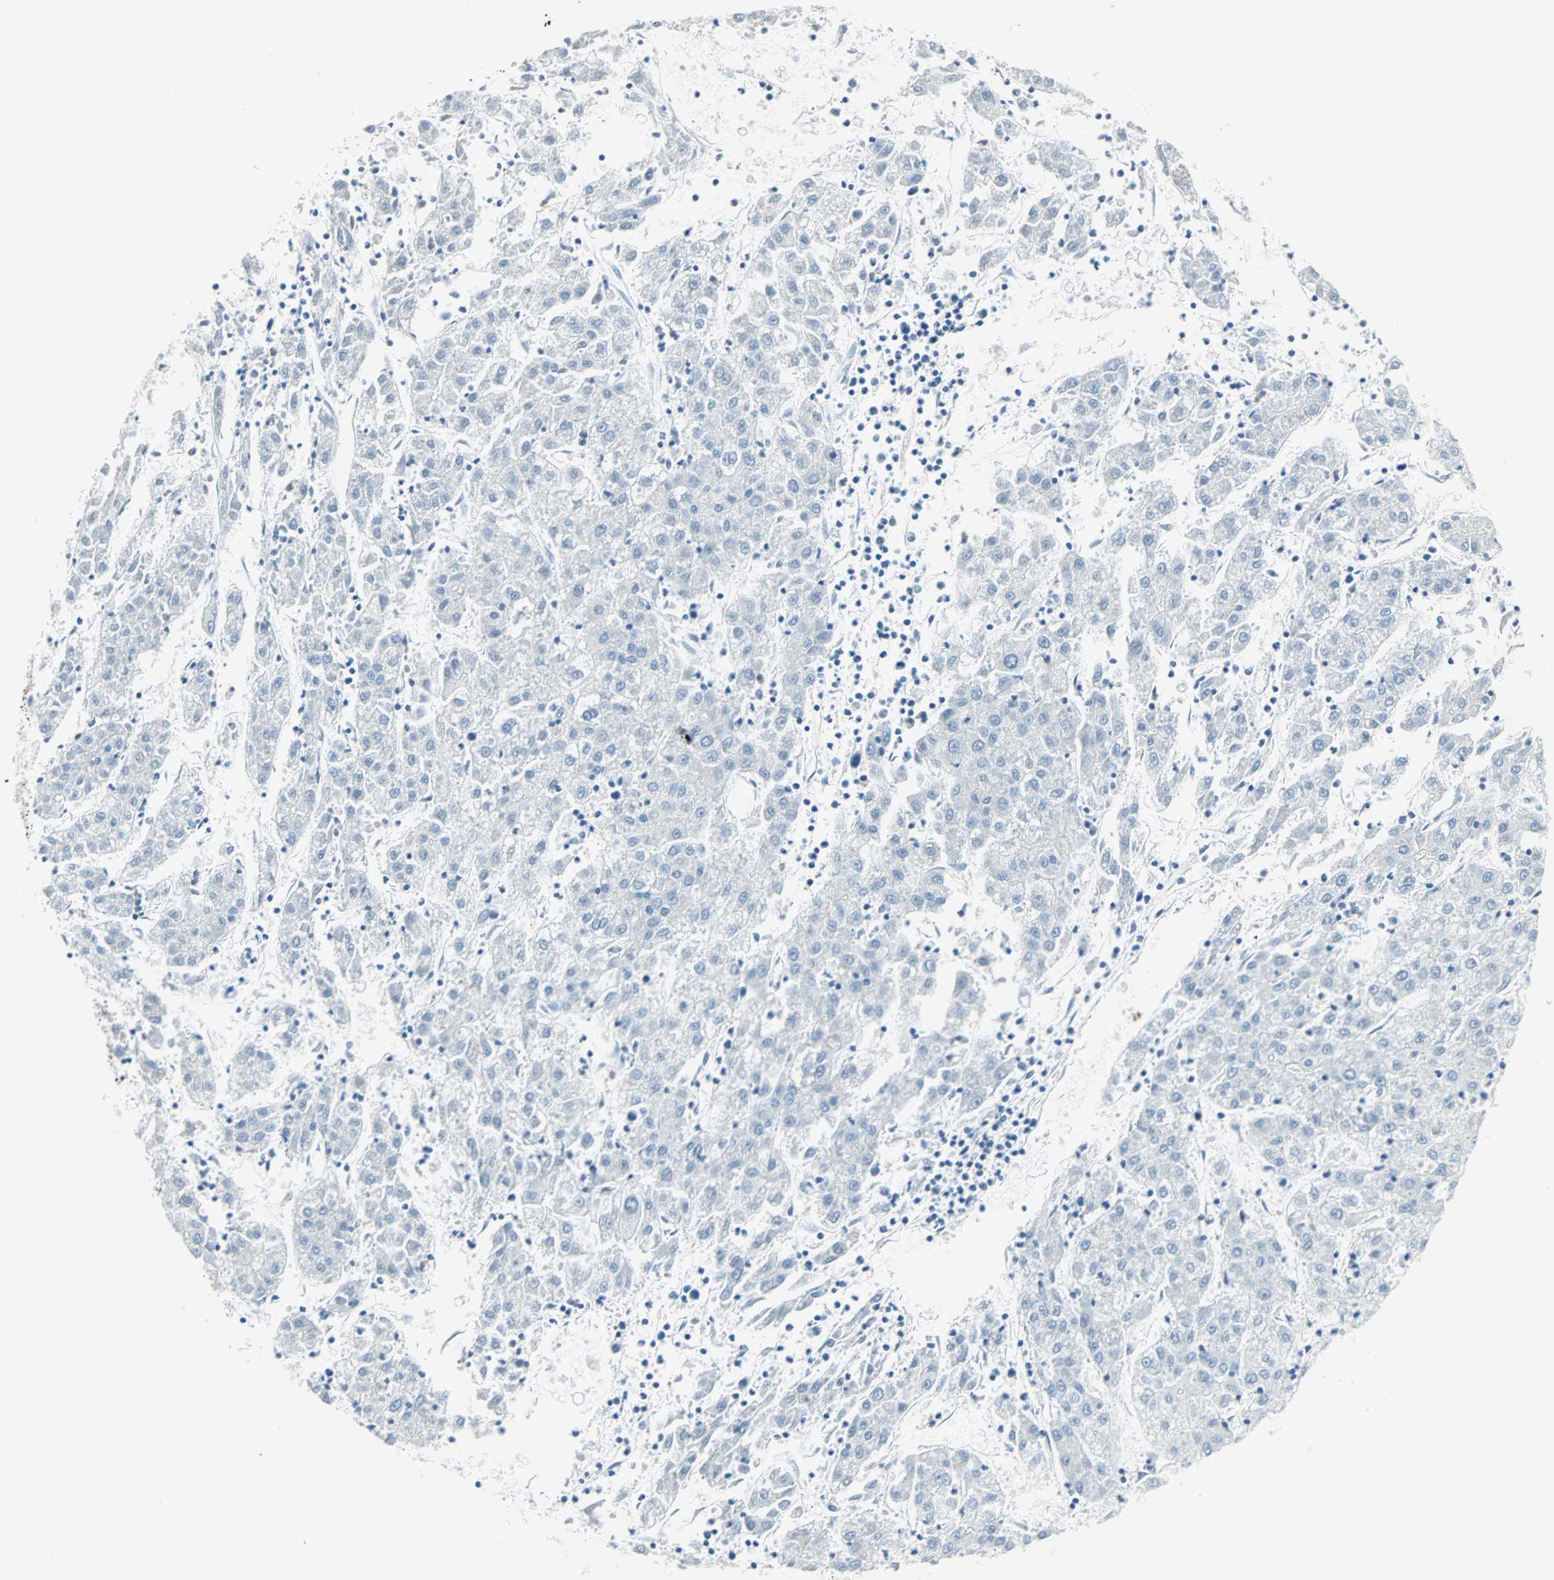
{"staining": {"intensity": "negative", "quantity": "none", "location": "none"}, "tissue": "liver cancer", "cell_type": "Tumor cells", "image_type": "cancer", "snomed": [{"axis": "morphology", "description": "Carcinoma, Hepatocellular, NOS"}, {"axis": "topography", "description": "Liver"}], "caption": "The image displays no staining of tumor cells in hepatocellular carcinoma (liver). (DAB immunohistochemistry (IHC) visualized using brightfield microscopy, high magnification).", "gene": "SULT1C2", "patient": {"sex": "male", "age": 72}}